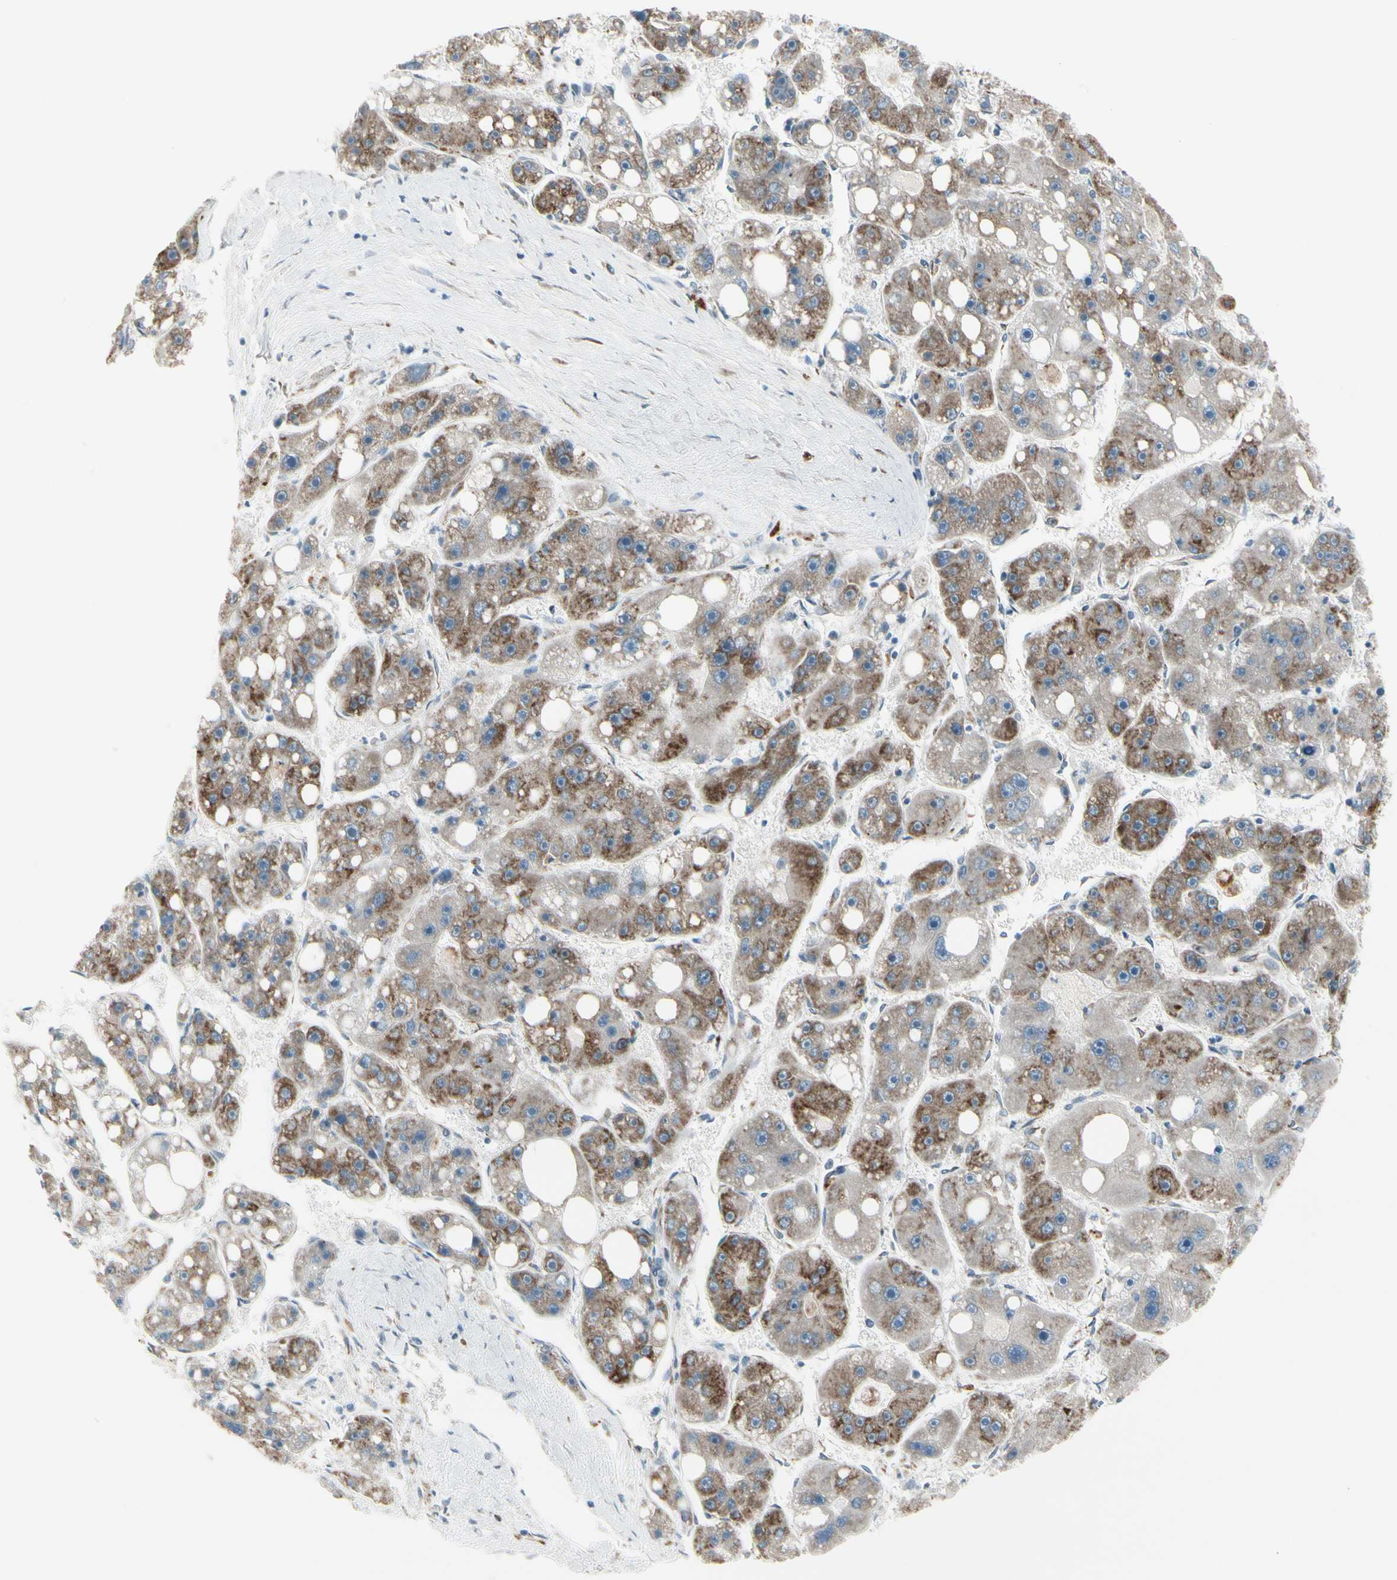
{"staining": {"intensity": "moderate", "quantity": ">75%", "location": "cytoplasmic/membranous"}, "tissue": "liver cancer", "cell_type": "Tumor cells", "image_type": "cancer", "snomed": [{"axis": "morphology", "description": "Carcinoma, Hepatocellular, NOS"}, {"axis": "topography", "description": "Liver"}], "caption": "Protein positivity by immunohistochemistry (IHC) demonstrates moderate cytoplasmic/membranous staining in about >75% of tumor cells in liver cancer. Immunohistochemistry (ihc) stains the protein of interest in brown and the nuclei are stained blue.", "gene": "FNDC3A", "patient": {"sex": "female", "age": 61}}